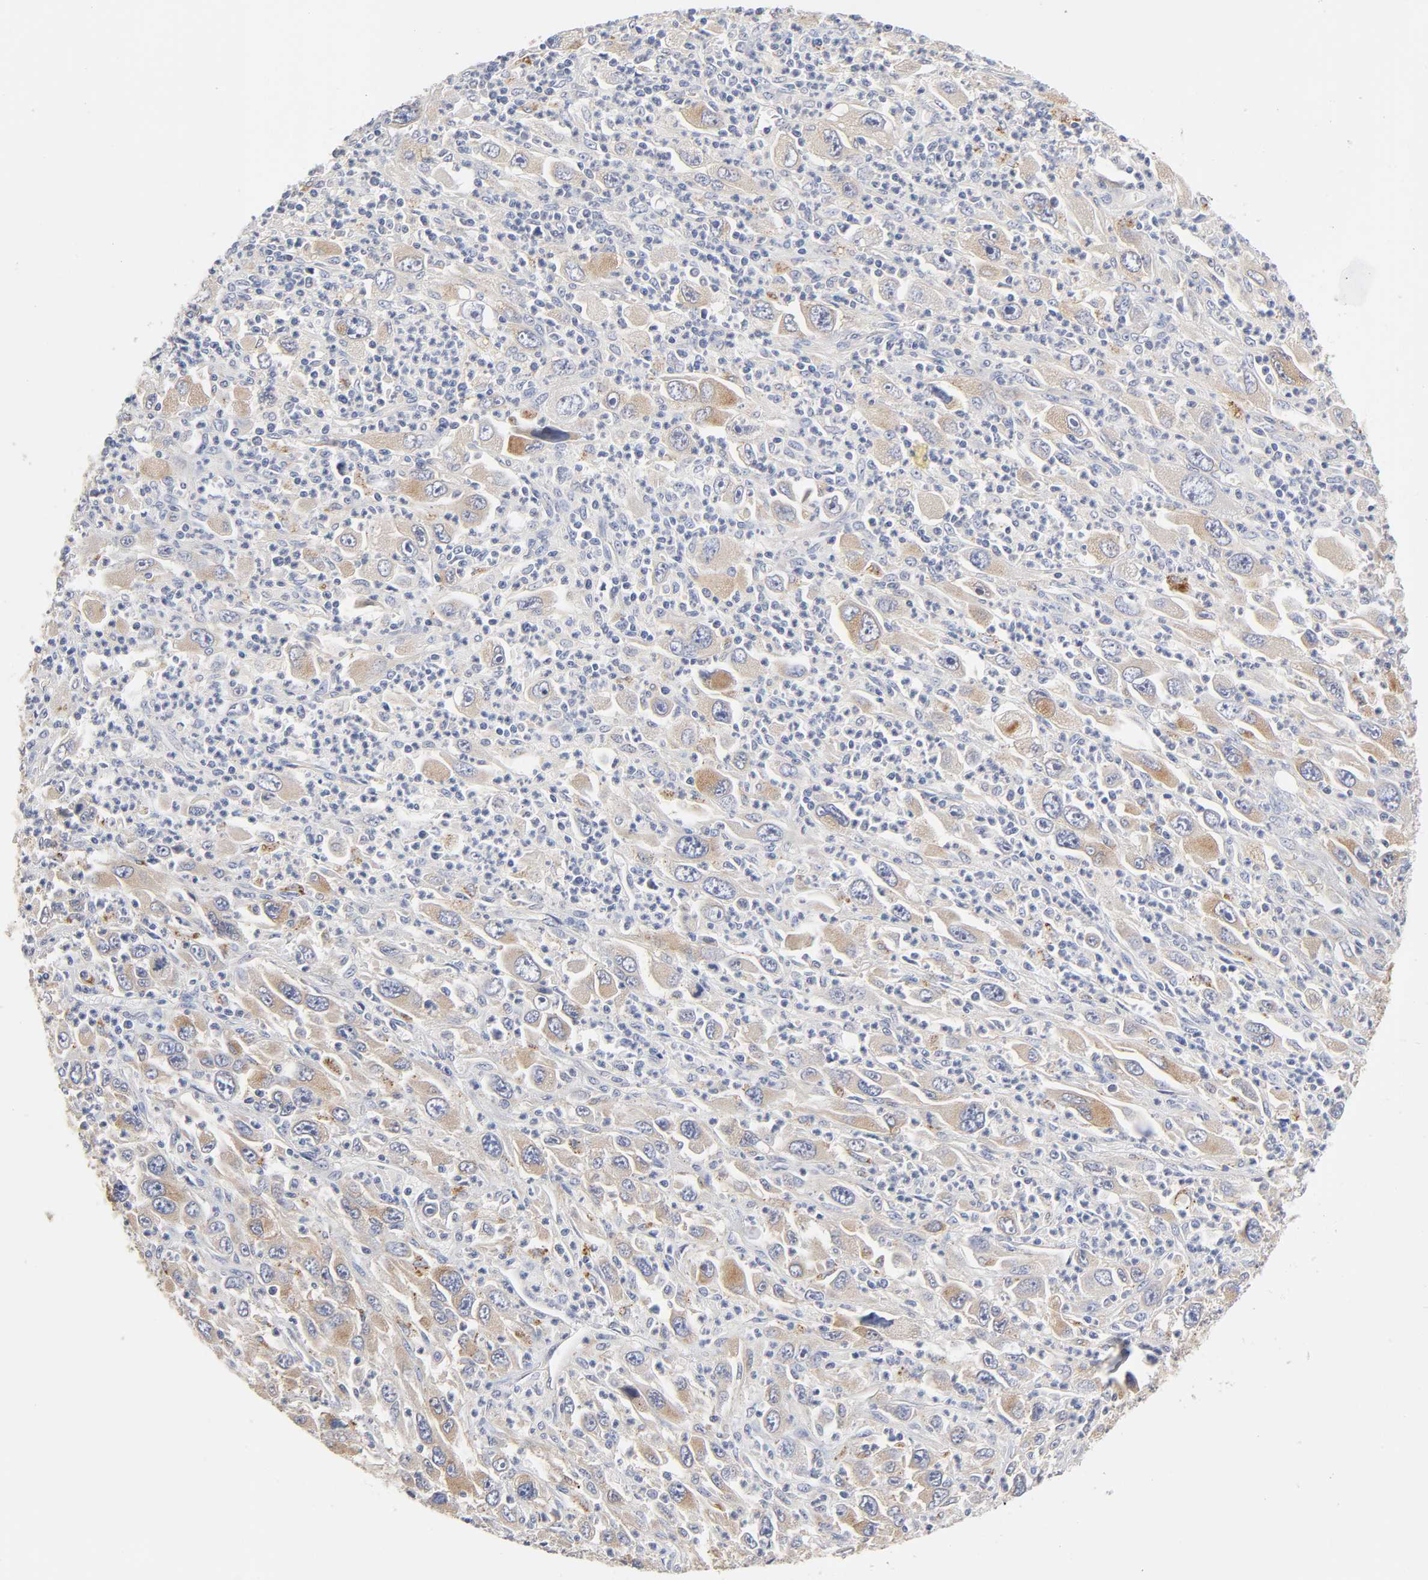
{"staining": {"intensity": "weak", "quantity": ">75%", "location": "cytoplasmic/membranous"}, "tissue": "melanoma", "cell_type": "Tumor cells", "image_type": "cancer", "snomed": [{"axis": "morphology", "description": "Malignant melanoma, Metastatic site"}, {"axis": "topography", "description": "Skin"}], "caption": "Immunohistochemistry histopathology image of neoplastic tissue: human malignant melanoma (metastatic site) stained using immunohistochemistry reveals low levels of weak protein expression localized specifically in the cytoplasmic/membranous of tumor cells, appearing as a cytoplasmic/membranous brown color.", "gene": "C17orf75", "patient": {"sex": "female", "age": 56}}